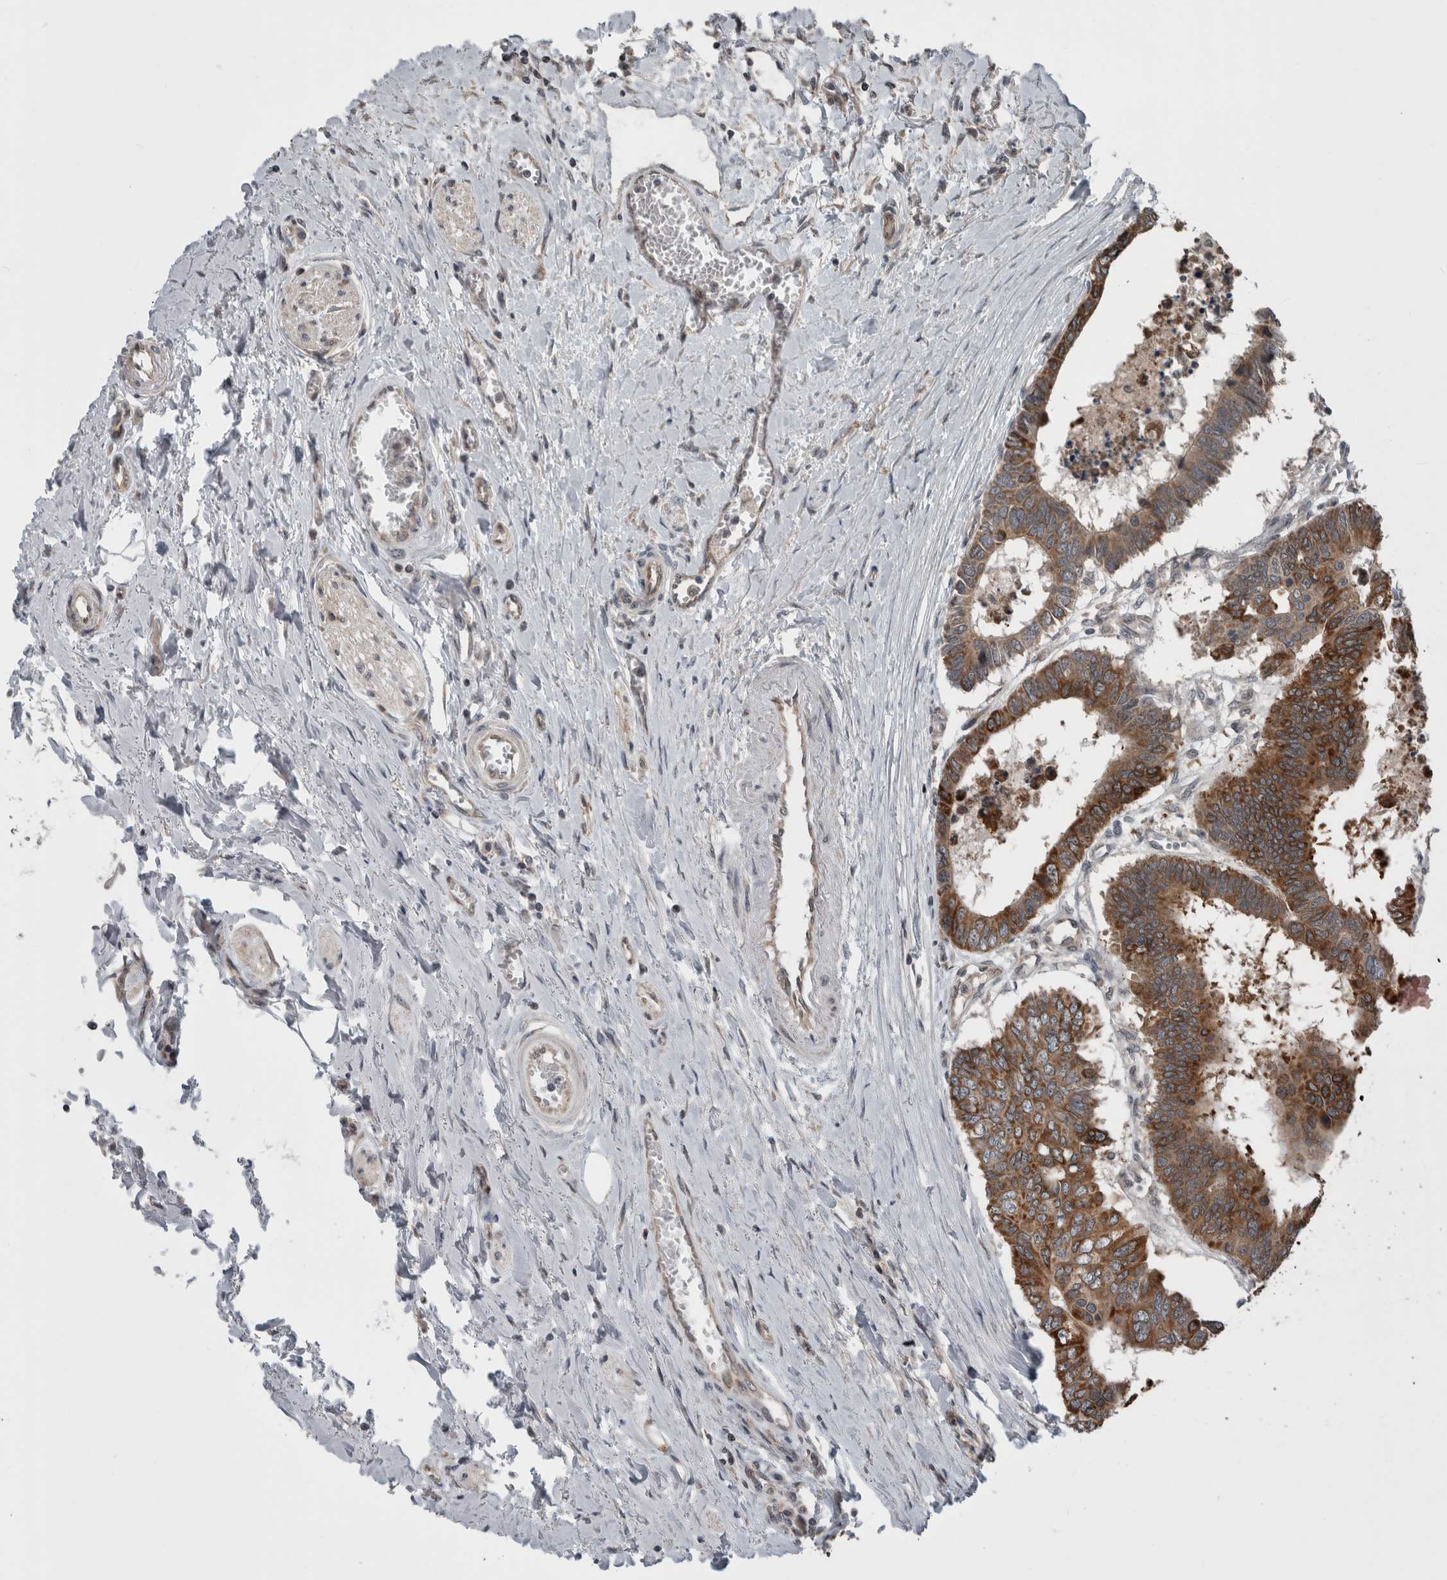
{"staining": {"intensity": "strong", "quantity": ">75%", "location": "cytoplasmic/membranous"}, "tissue": "colorectal cancer", "cell_type": "Tumor cells", "image_type": "cancer", "snomed": [{"axis": "morphology", "description": "Adenocarcinoma, NOS"}, {"axis": "topography", "description": "Rectum"}], "caption": "IHC (DAB (3,3'-diaminobenzidine)) staining of human colorectal cancer (adenocarcinoma) demonstrates strong cytoplasmic/membranous protein staining in approximately >75% of tumor cells.", "gene": "ENY2", "patient": {"sex": "male", "age": 84}}